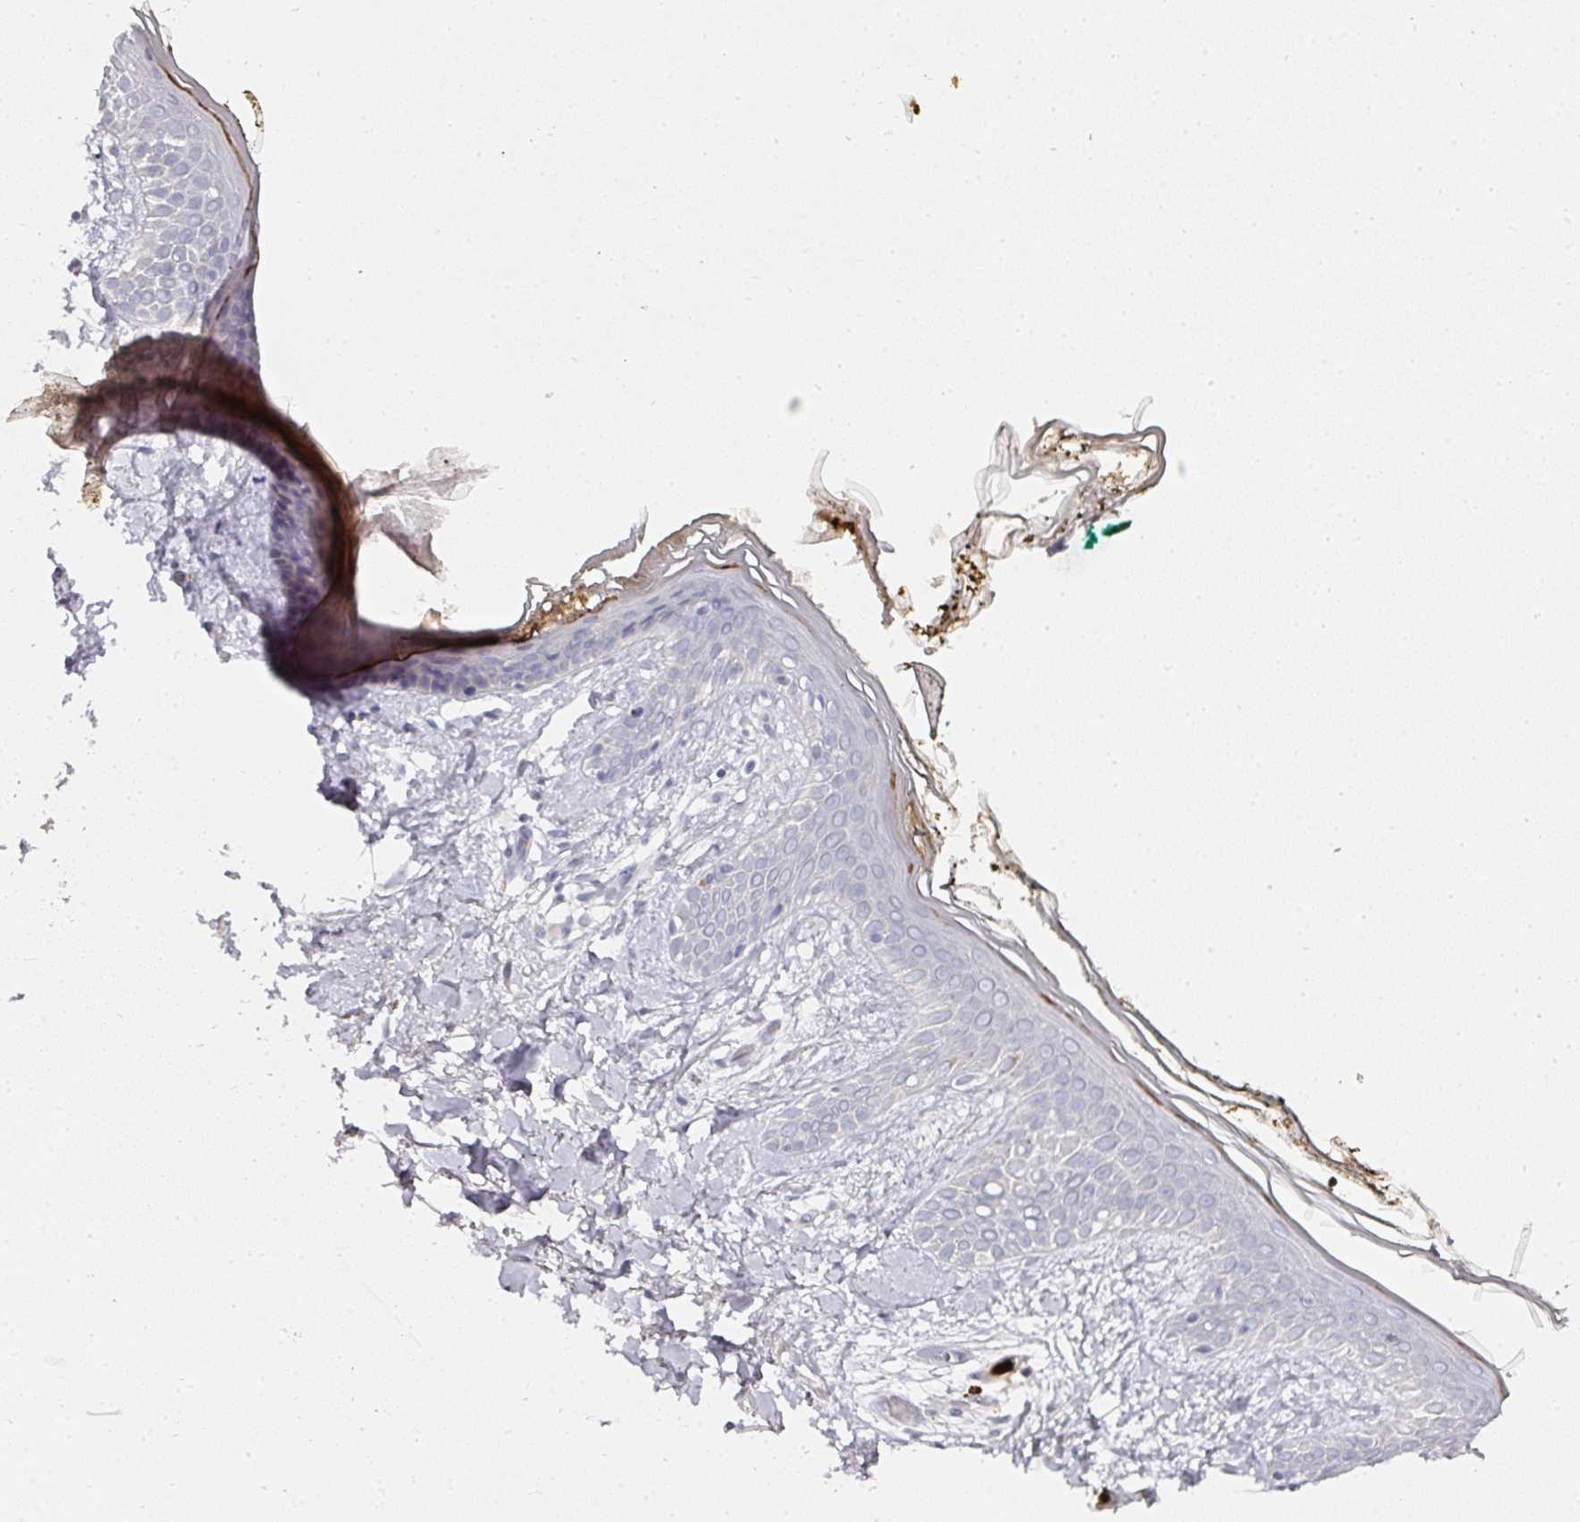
{"staining": {"intensity": "negative", "quantity": "none", "location": "none"}, "tissue": "skin", "cell_type": "Fibroblasts", "image_type": "normal", "snomed": [{"axis": "morphology", "description": "Normal tissue, NOS"}, {"axis": "topography", "description": "Skin"}], "caption": "Immunohistochemistry of normal human skin displays no expression in fibroblasts. The staining was performed using DAB (3,3'-diaminobenzidine) to visualize the protein expression in brown, while the nuclei were stained in blue with hematoxylin (Magnification: 20x).", "gene": "CAMP", "patient": {"sex": "female", "age": 34}}